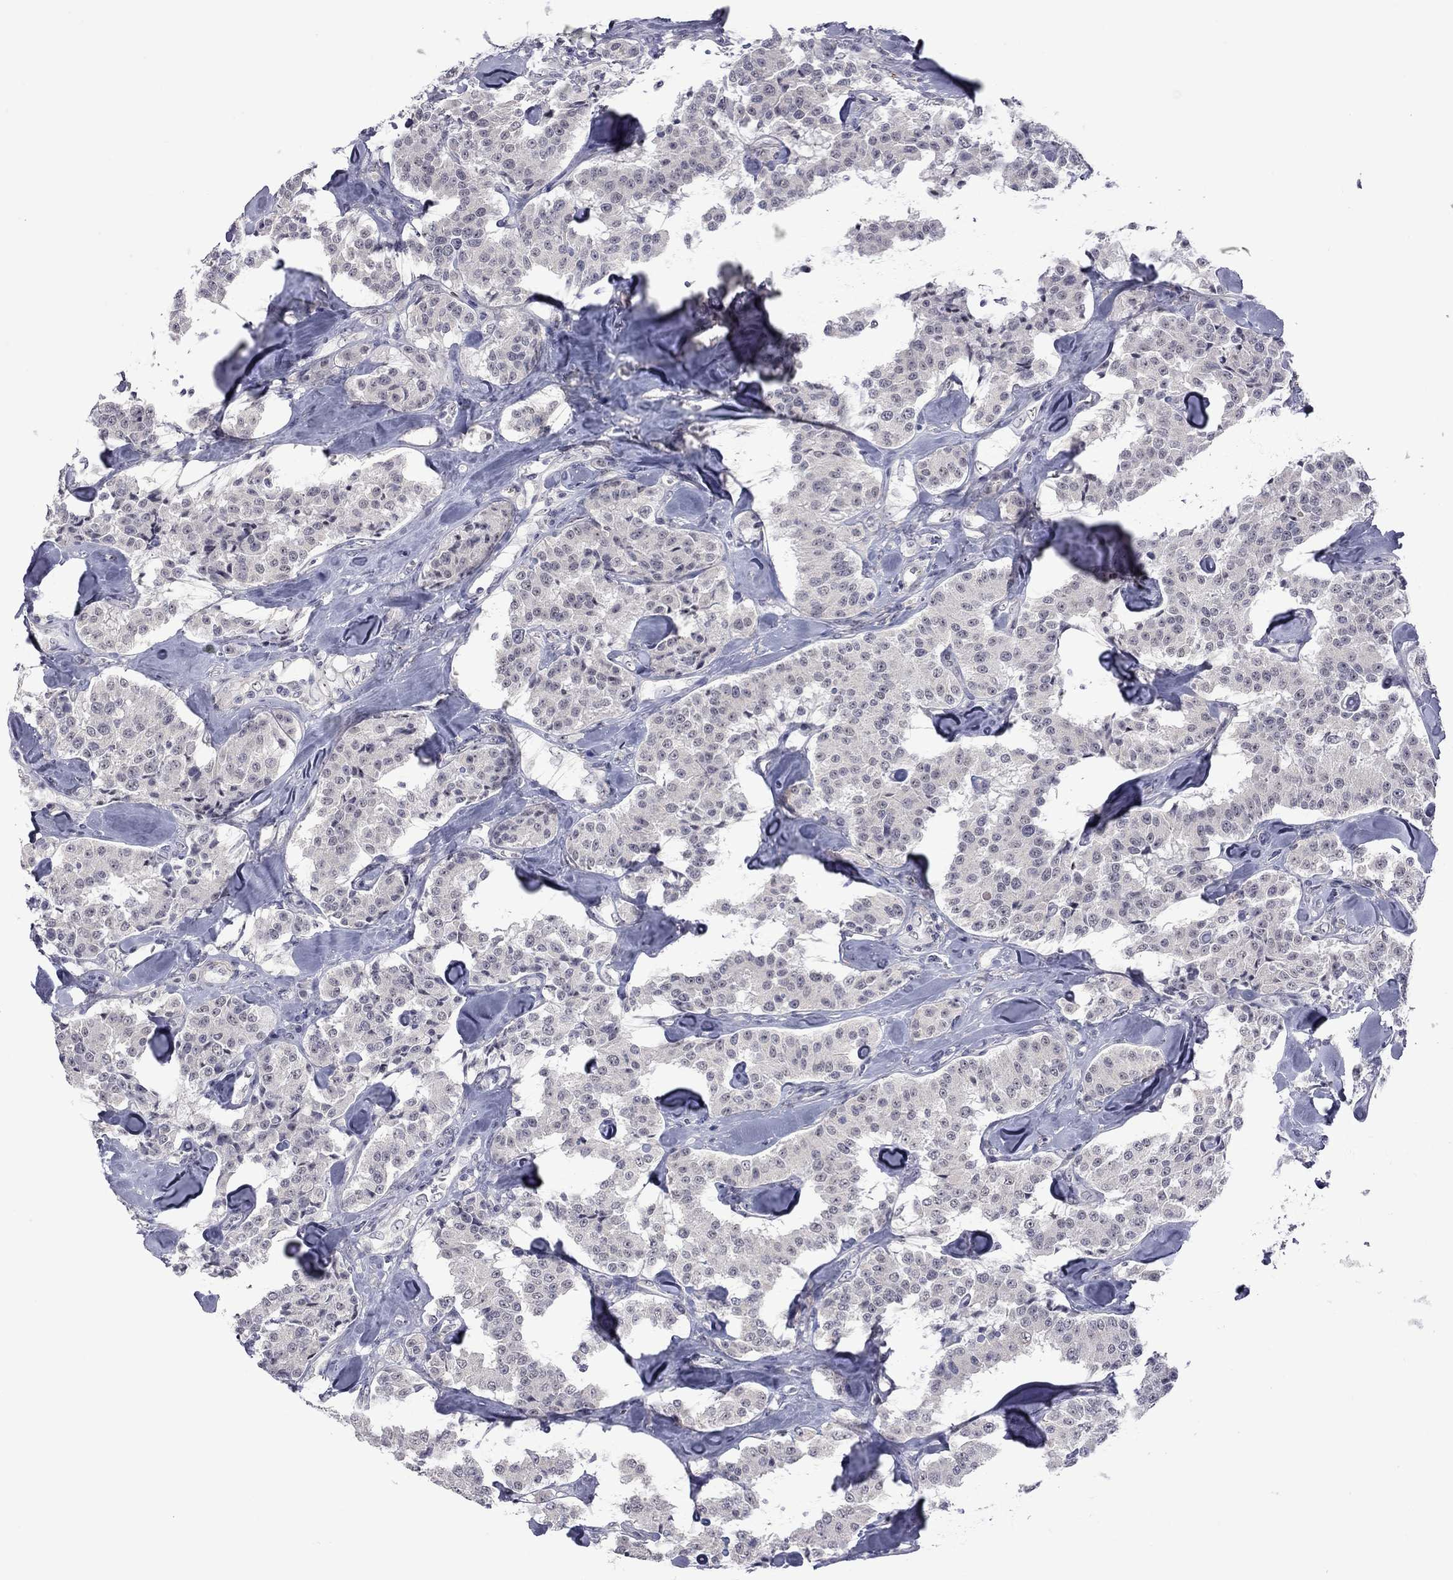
{"staining": {"intensity": "negative", "quantity": "none", "location": "none"}, "tissue": "carcinoid", "cell_type": "Tumor cells", "image_type": "cancer", "snomed": [{"axis": "morphology", "description": "Carcinoid, malignant, NOS"}, {"axis": "topography", "description": "Pancreas"}], "caption": "The image displays no staining of tumor cells in carcinoid. Nuclei are stained in blue.", "gene": "GSG1L", "patient": {"sex": "male", "age": 41}}